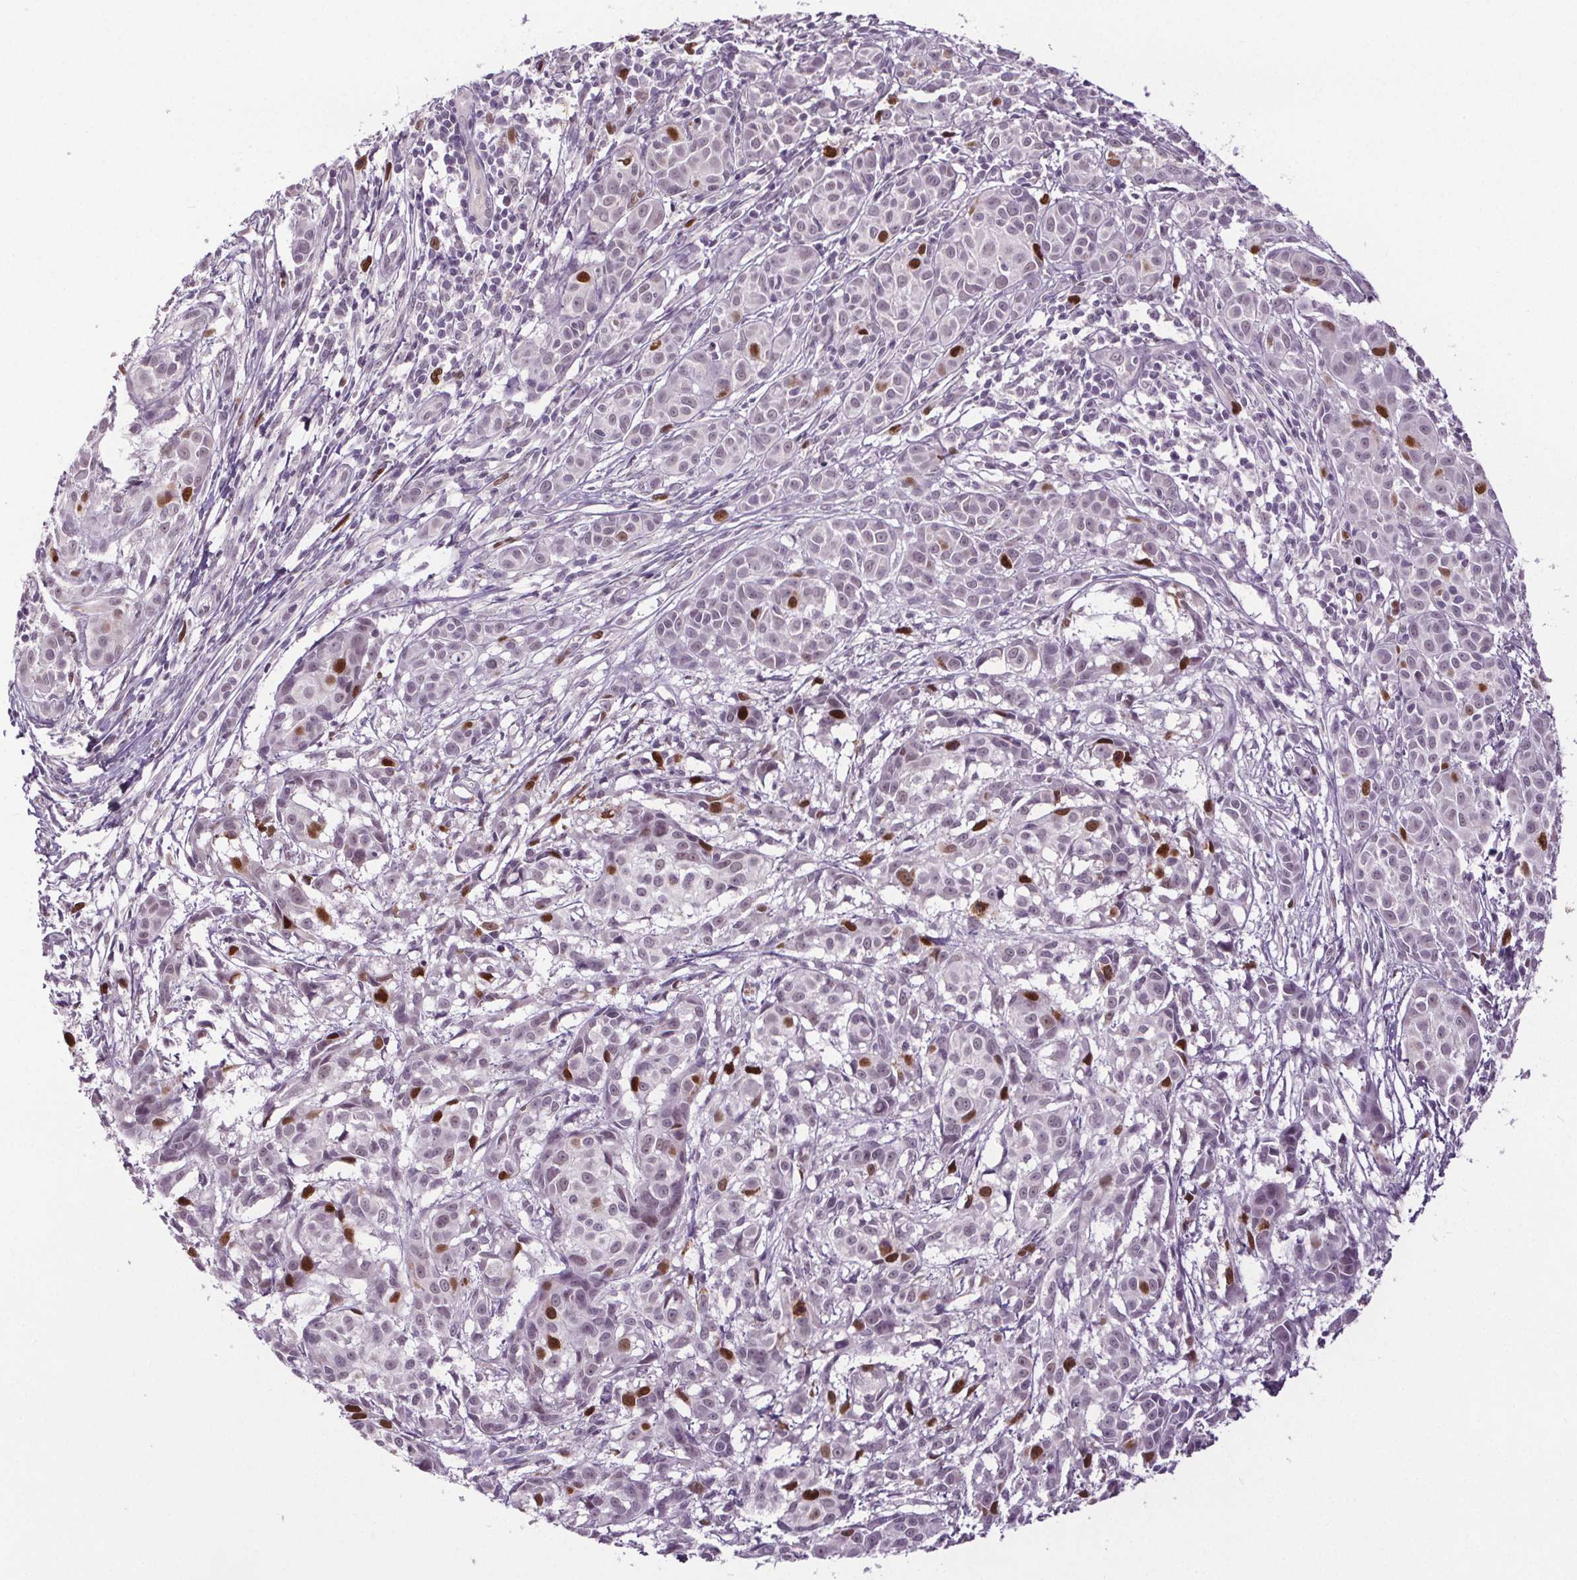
{"staining": {"intensity": "strong", "quantity": "<25%", "location": "nuclear"}, "tissue": "melanoma", "cell_type": "Tumor cells", "image_type": "cancer", "snomed": [{"axis": "morphology", "description": "Malignant melanoma, NOS"}, {"axis": "topography", "description": "Skin"}], "caption": "IHC micrograph of neoplastic tissue: human malignant melanoma stained using immunohistochemistry (IHC) shows medium levels of strong protein expression localized specifically in the nuclear of tumor cells, appearing as a nuclear brown color.", "gene": "CENPF", "patient": {"sex": "male", "age": 48}}